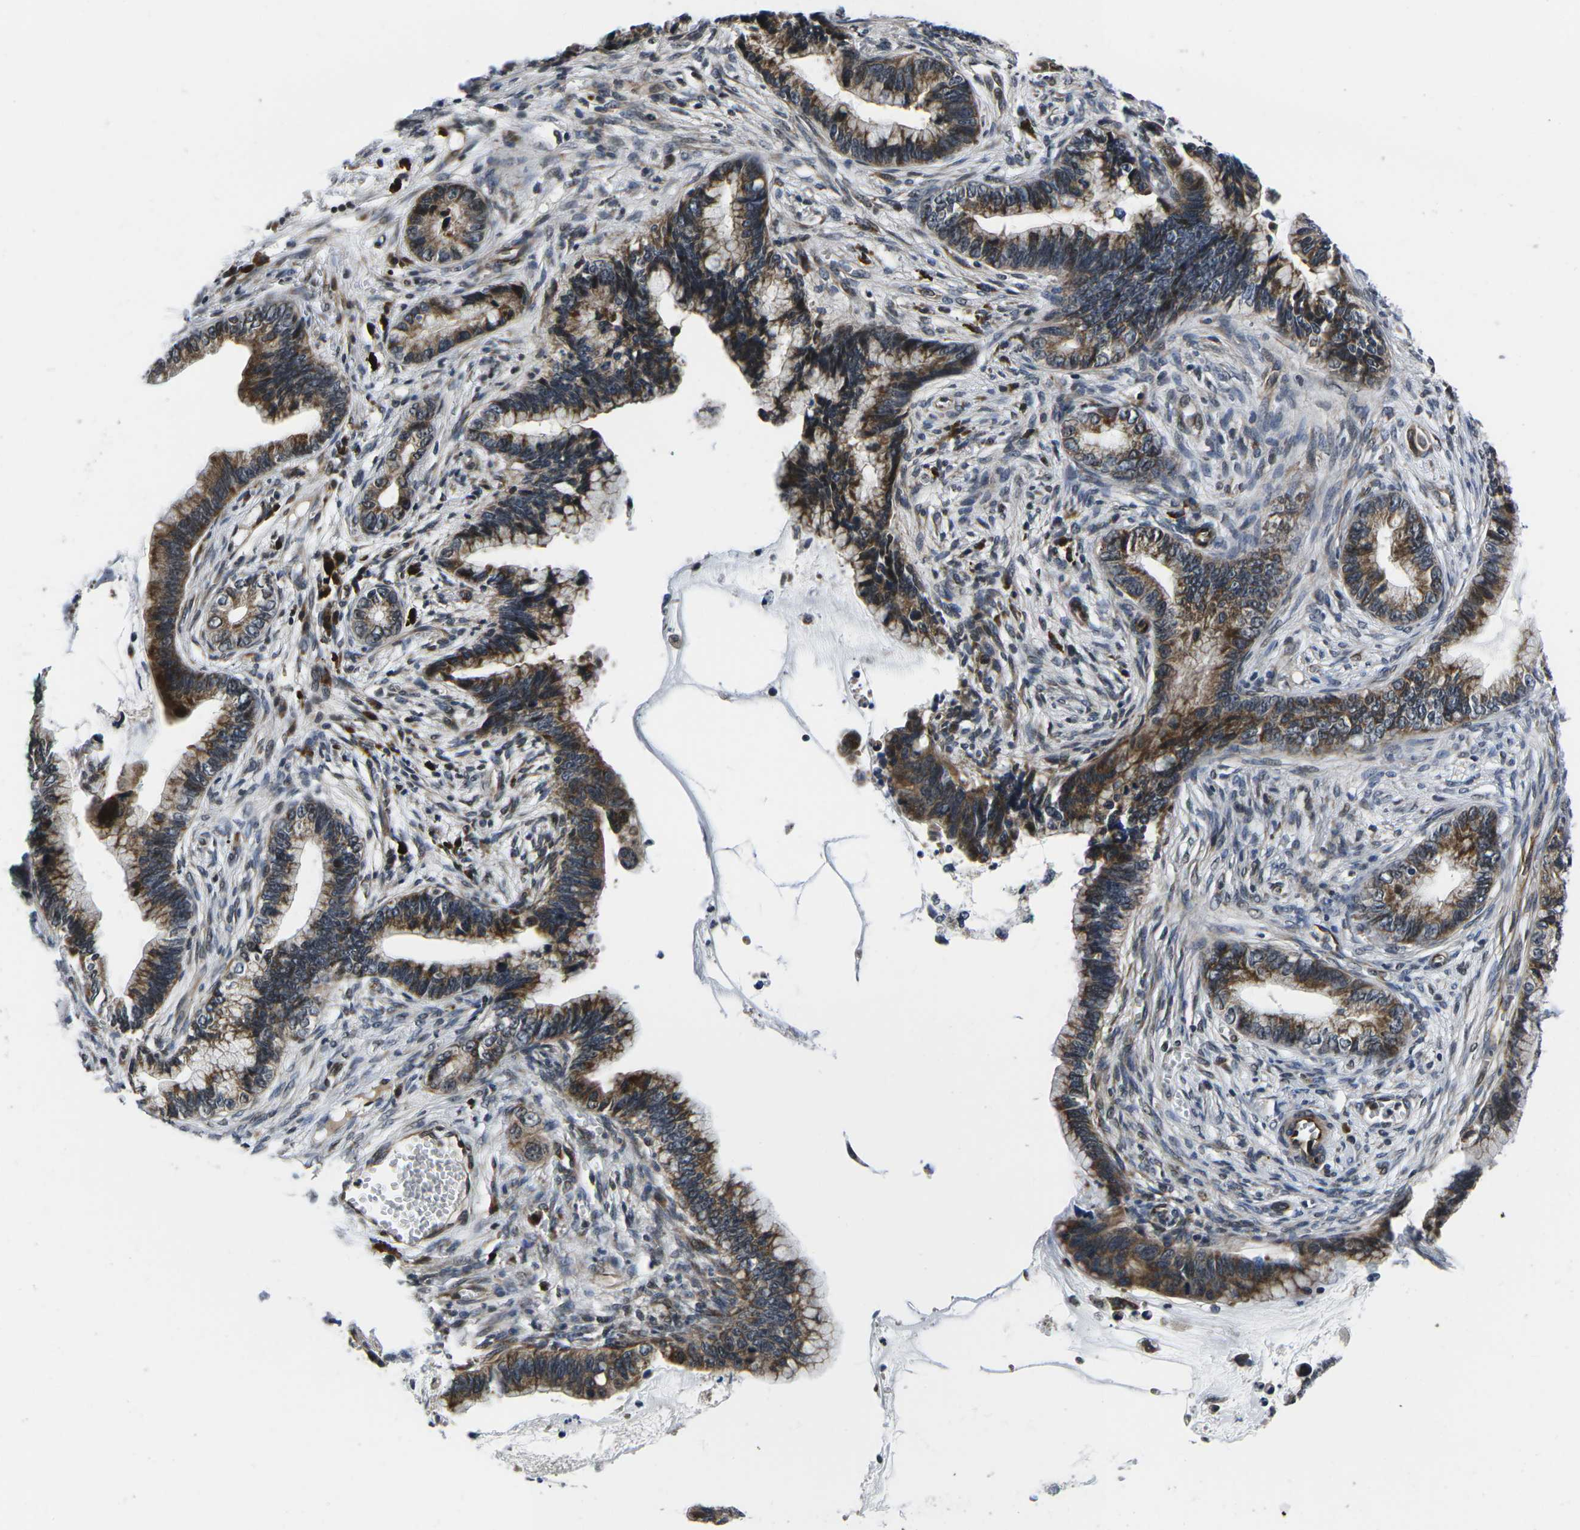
{"staining": {"intensity": "moderate", "quantity": ">75%", "location": "cytoplasmic/membranous"}, "tissue": "cervical cancer", "cell_type": "Tumor cells", "image_type": "cancer", "snomed": [{"axis": "morphology", "description": "Adenocarcinoma, NOS"}, {"axis": "topography", "description": "Cervix"}], "caption": "The immunohistochemical stain labels moderate cytoplasmic/membranous positivity in tumor cells of cervical cancer (adenocarcinoma) tissue.", "gene": "CCNE1", "patient": {"sex": "female", "age": 44}}